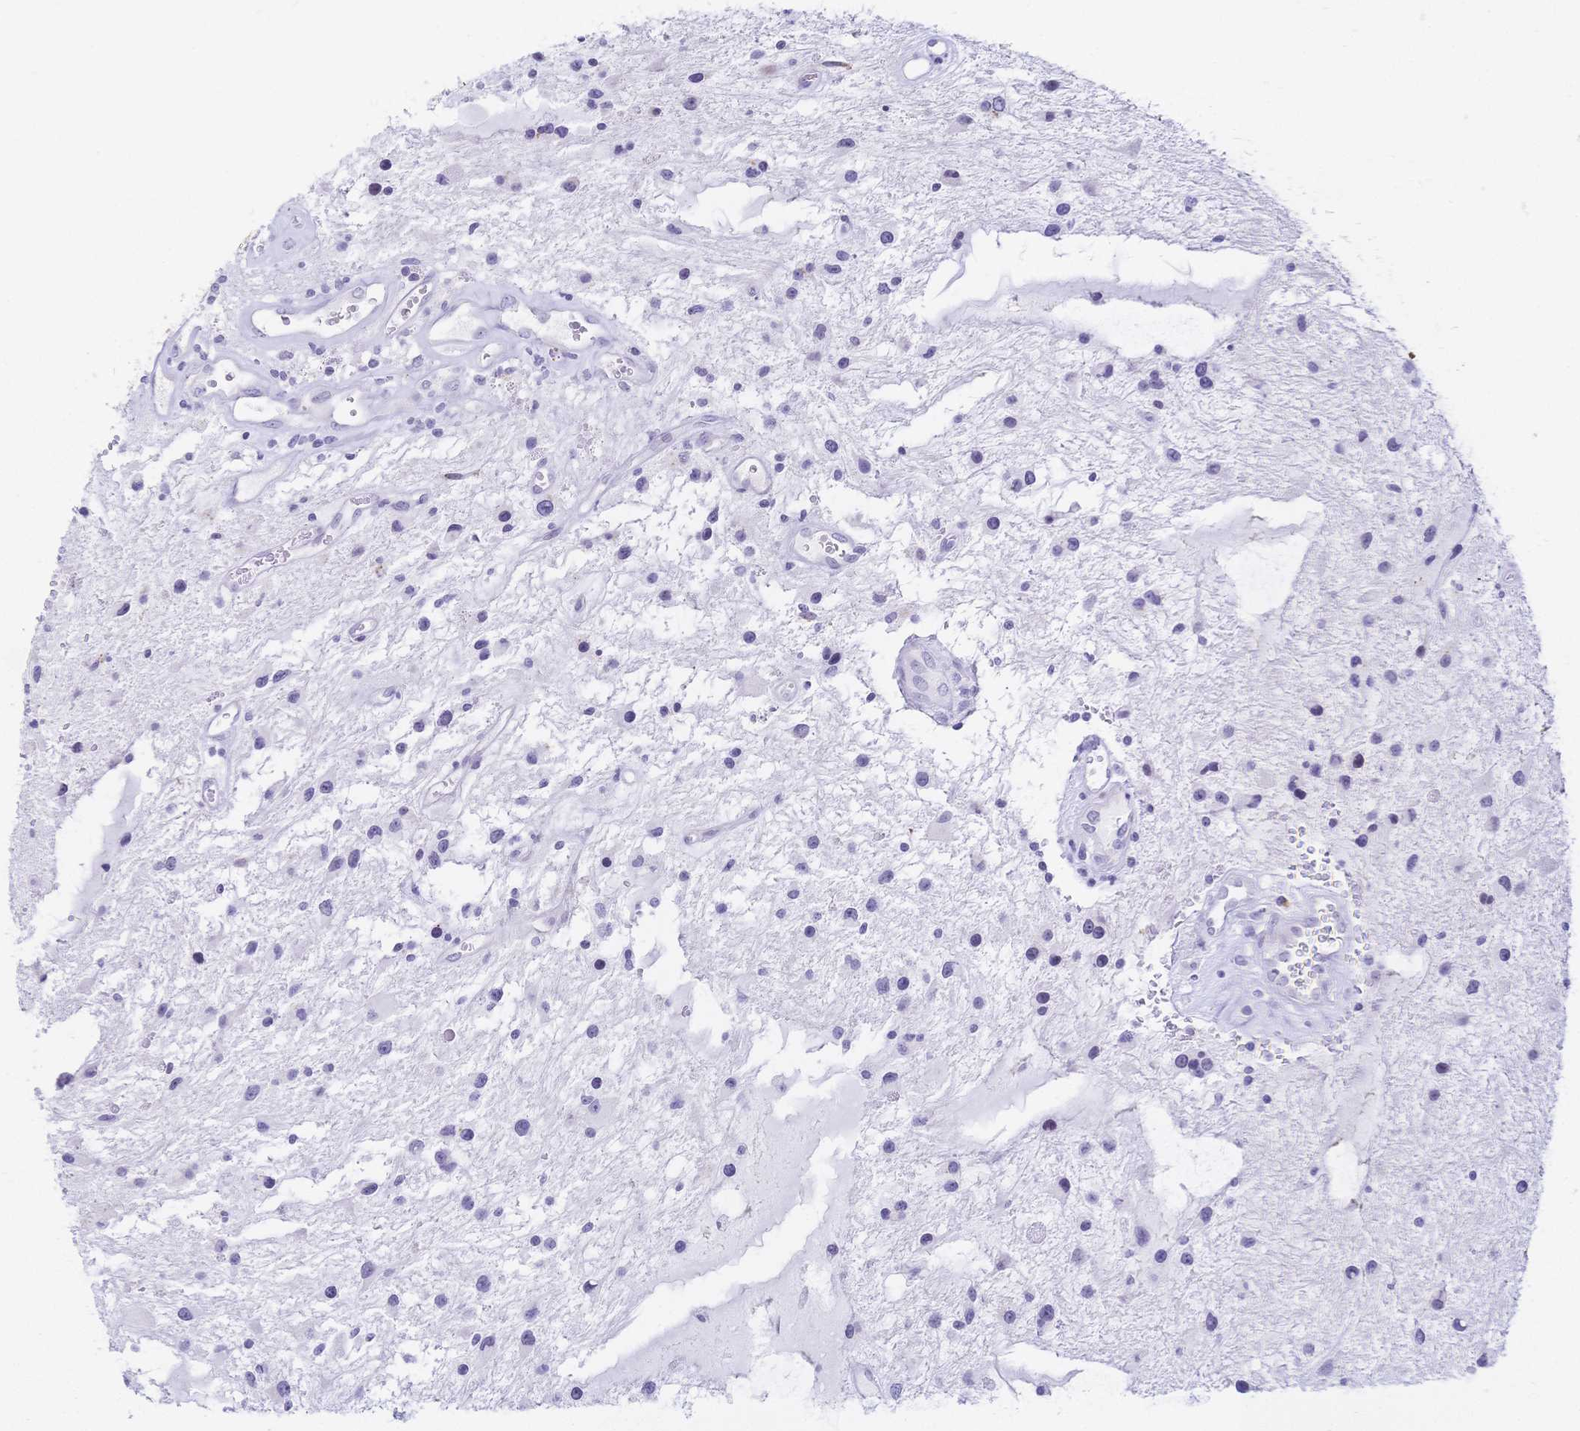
{"staining": {"intensity": "negative", "quantity": "none", "location": "none"}, "tissue": "glioma", "cell_type": "Tumor cells", "image_type": "cancer", "snomed": [{"axis": "morphology", "description": "Glioma, malignant, Low grade"}, {"axis": "topography", "description": "Cerebellum"}], "caption": "Tumor cells show no significant expression in malignant glioma (low-grade). Brightfield microscopy of IHC stained with DAB (brown) and hematoxylin (blue), captured at high magnification.", "gene": "CR2", "patient": {"sex": "female", "age": 14}}